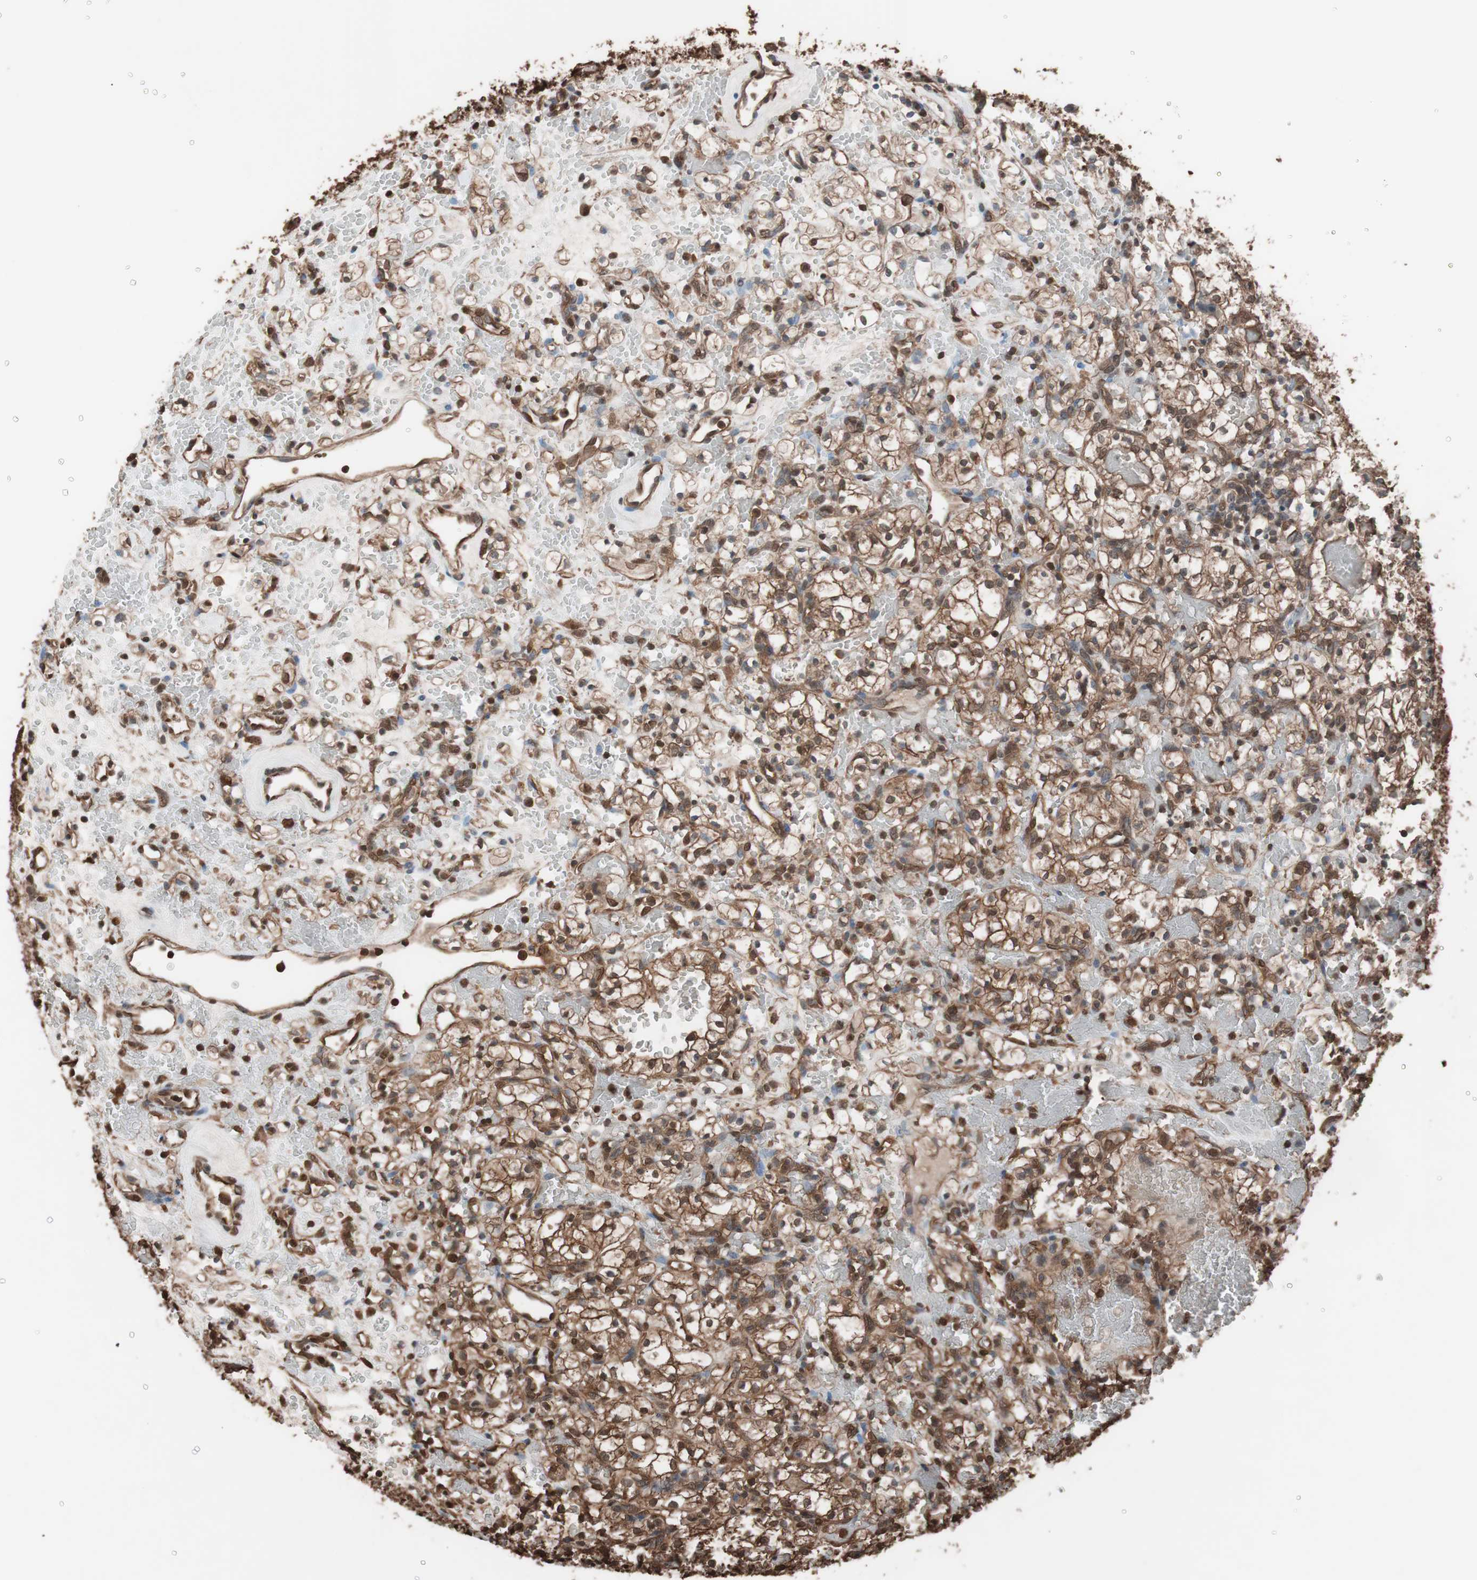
{"staining": {"intensity": "strong", "quantity": ">75%", "location": "cytoplasmic/membranous,nuclear"}, "tissue": "renal cancer", "cell_type": "Tumor cells", "image_type": "cancer", "snomed": [{"axis": "morphology", "description": "Adenocarcinoma, NOS"}, {"axis": "topography", "description": "Kidney"}], "caption": "Immunohistochemical staining of human renal adenocarcinoma displays high levels of strong cytoplasmic/membranous and nuclear protein staining in approximately >75% of tumor cells.", "gene": "CALM2", "patient": {"sex": "female", "age": 60}}